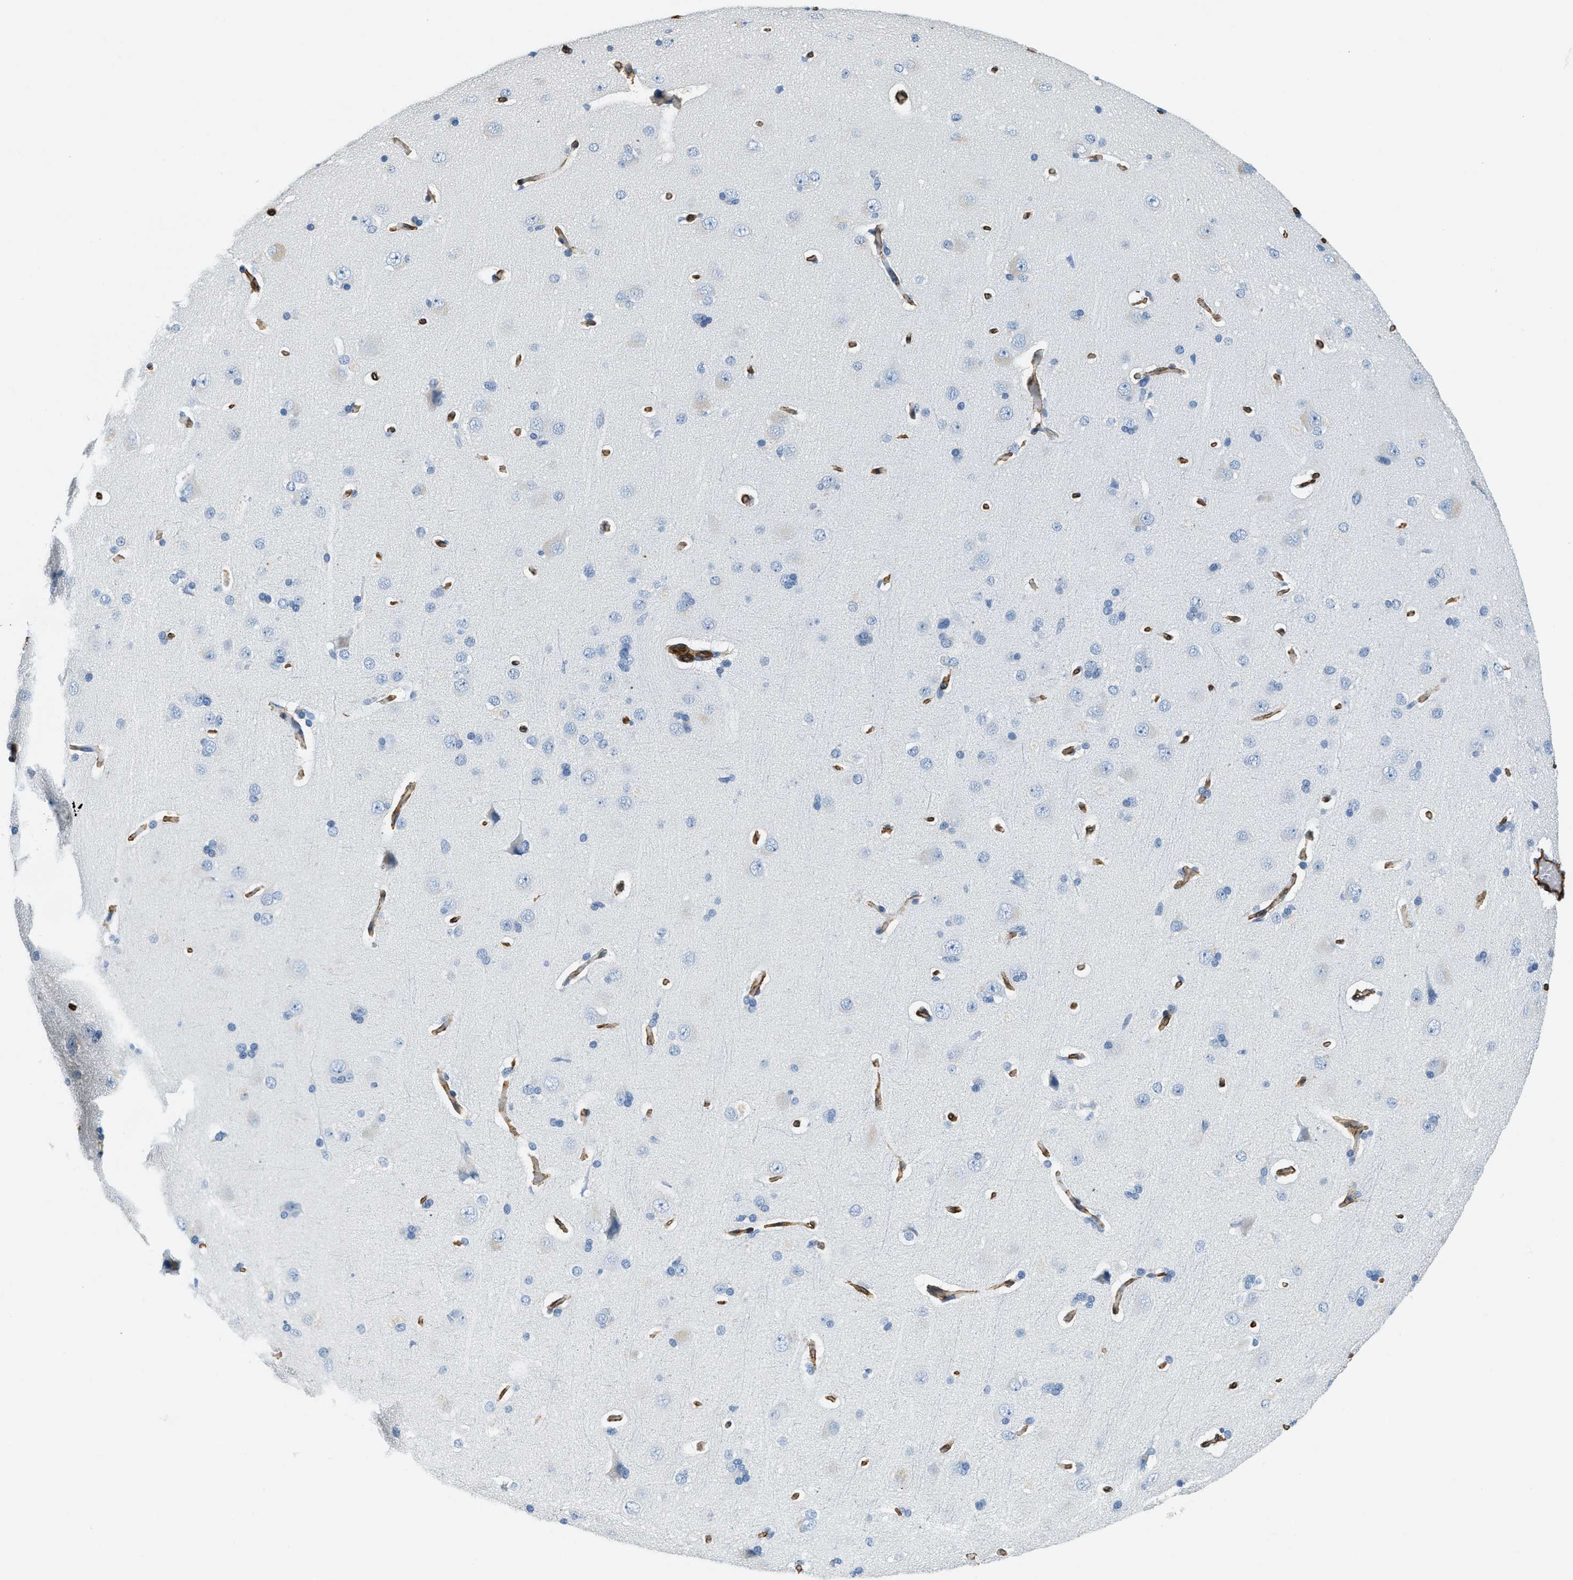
{"staining": {"intensity": "strong", "quantity": ">75%", "location": "cytoplasmic/membranous"}, "tissue": "cerebral cortex", "cell_type": "Endothelial cells", "image_type": "normal", "snomed": [{"axis": "morphology", "description": "Normal tissue, NOS"}, {"axis": "topography", "description": "Cerebral cortex"}], "caption": "IHC histopathology image of unremarkable human cerebral cortex stained for a protein (brown), which displays high levels of strong cytoplasmic/membranous positivity in approximately >75% of endothelial cells.", "gene": "TMEM43", "patient": {"sex": "male", "age": 62}}